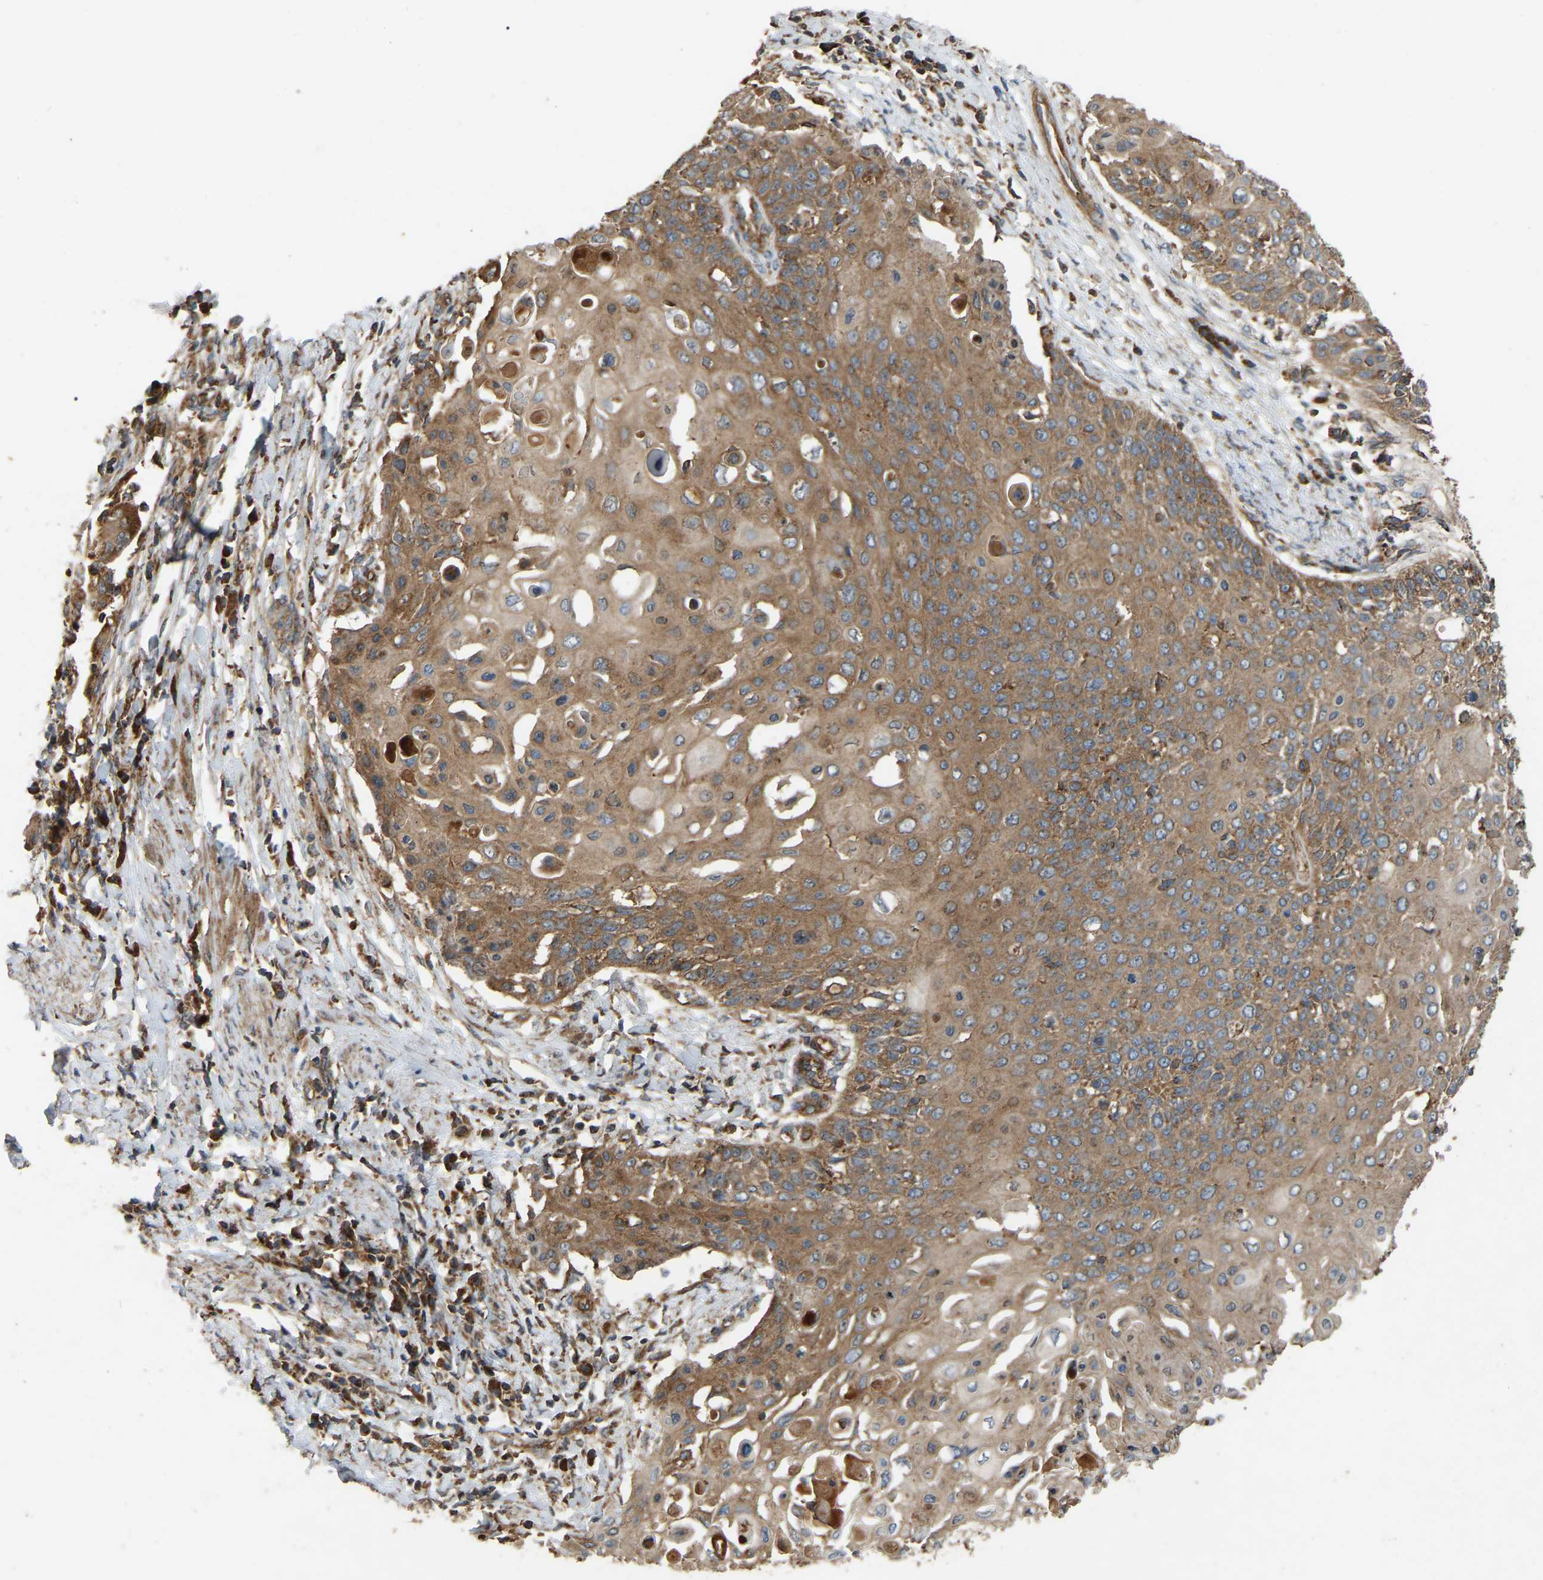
{"staining": {"intensity": "moderate", "quantity": ">75%", "location": "cytoplasmic/membranous"}, "tissue": "cervical cancer", "cell_type": "Tumor cells", "image_type": "cancer", "snomed": [{"axis": "morphology", "description": "Squamous cell carcinoma, NOS"}, {"axis": "topography", "description": "Cervix"}], "caption": "Brown immunohistochemical staining in human cervical cancer shows moderate cytoplasmic/membranous positivity in about >75% of tumor cells.", "gene": "SAMD9L", "patient": {"sex": "female", "age": 39}}